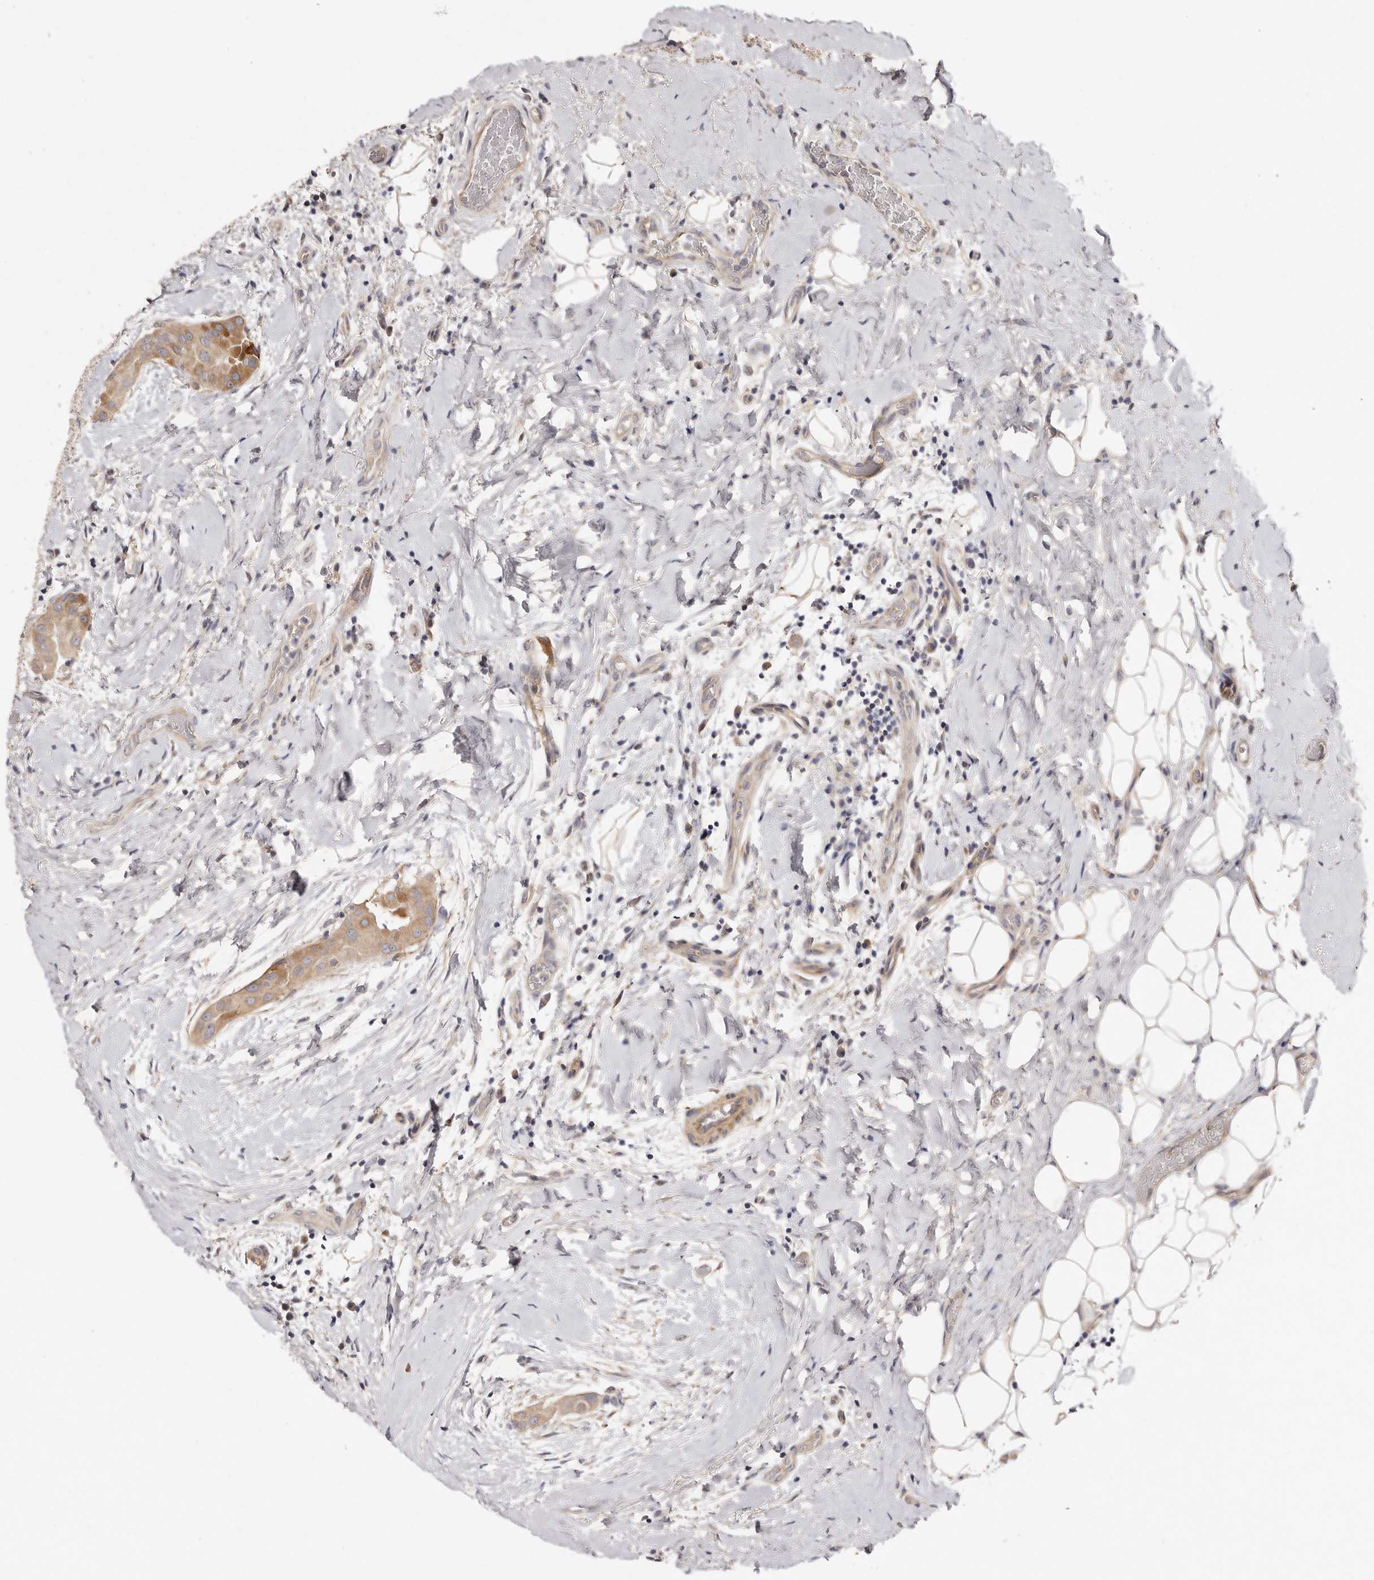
{"staining": {"intensity": "moderate", "quantity": ">75%", "location": "cytoplasmic/membranous"}, "tissue": "thyroid cancer", "cell_type": "Tumor cells", "image_type": "cancer", "snomed": [{"axis": "morphology", "description": "Papillary adenocarcinoma, NOS"}, {"axis": "topography", "description": "Thyroid gland"}], "caption": "Approximately >75% of tumor cells in human thyroid cancer (papillary adenocarcinoma) demonstrate moderate cytoplasmic/membranous protein staining as visualized by brown immunohistochemical staining.", "gene": "ADAMTS9", "patient": {"sex": "male", "age": 33}}